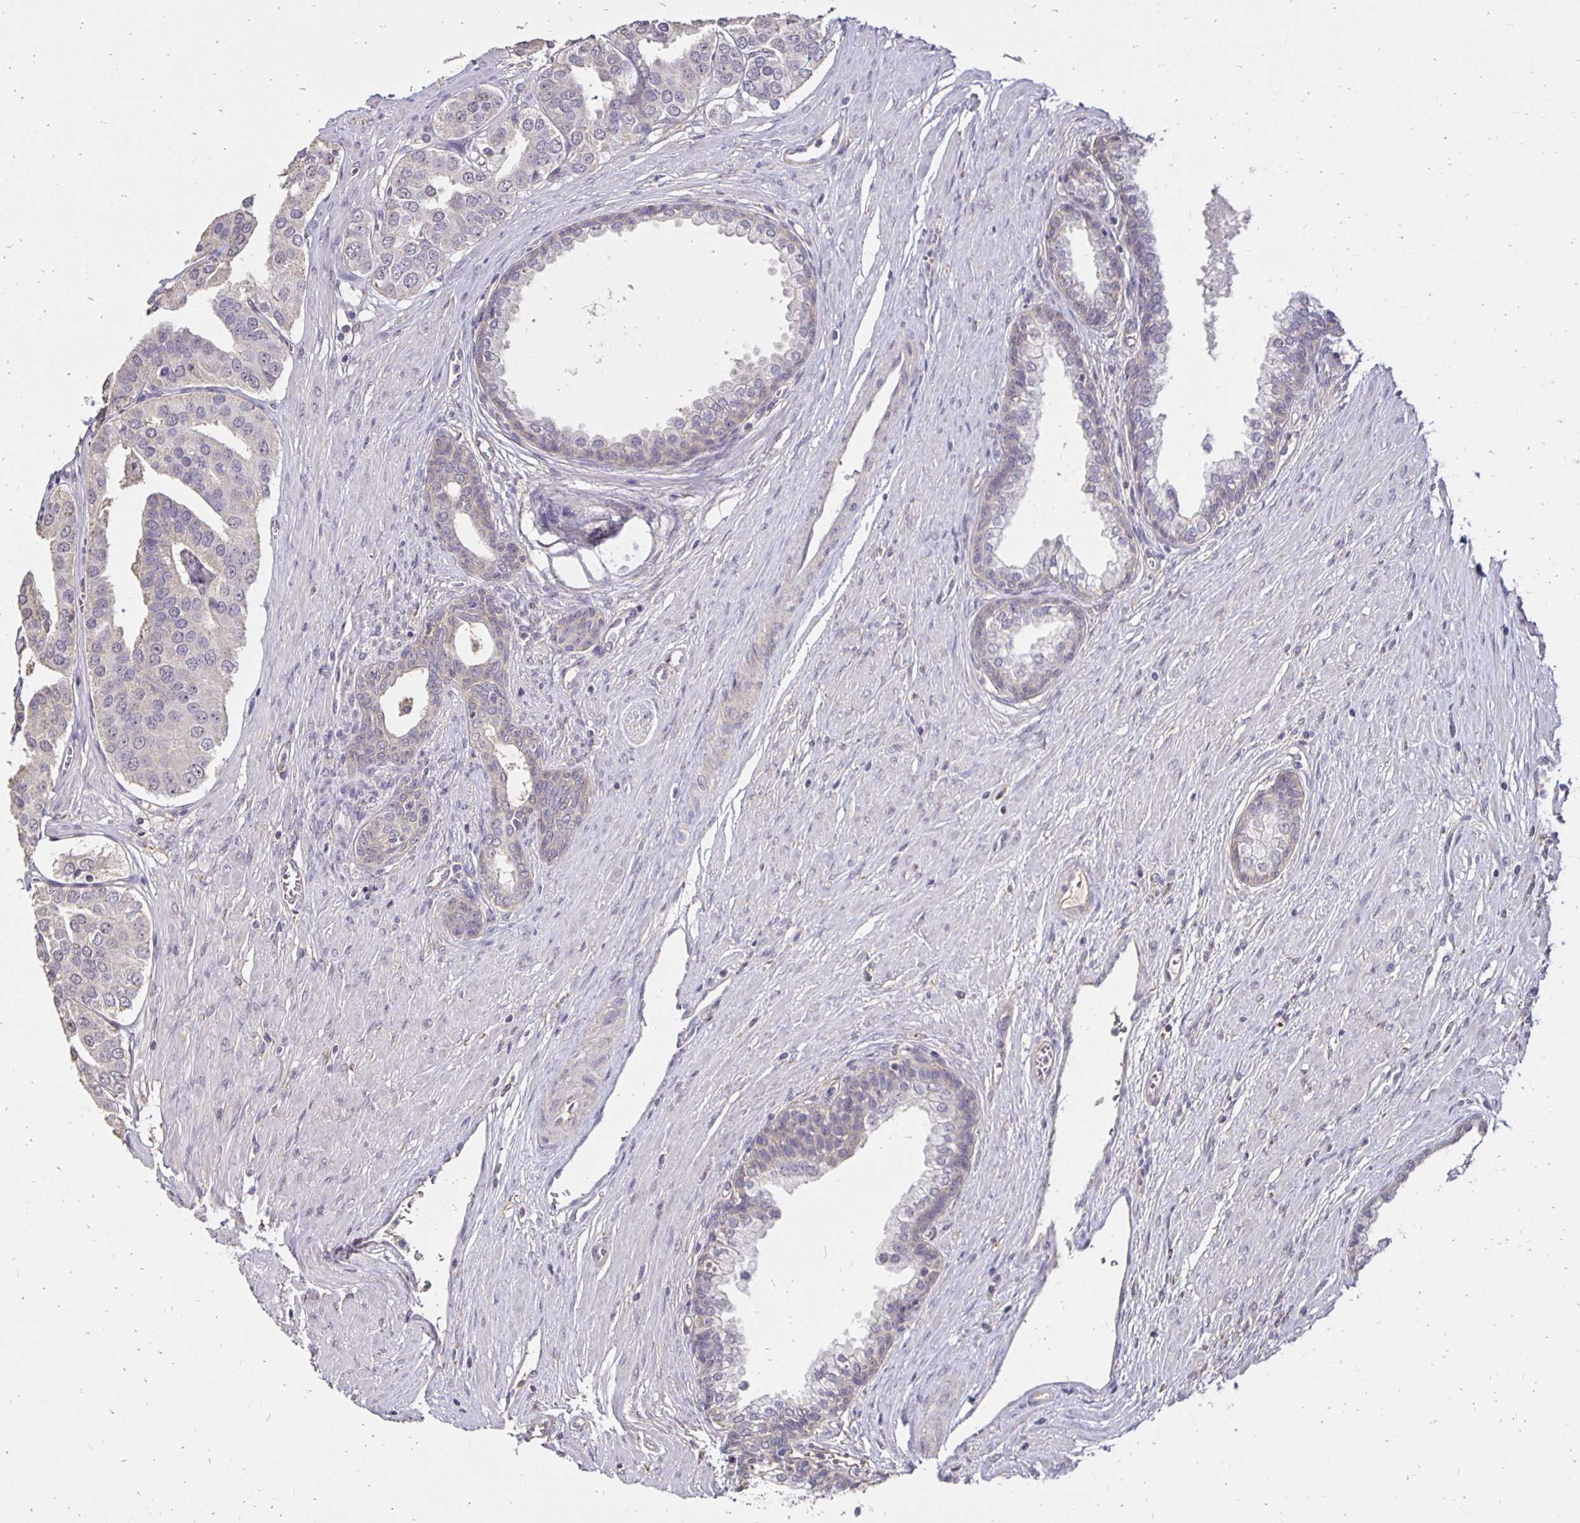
{"staining": {"intensity": "negative", "quantity": "none", "location": "none"}, "tissue": "prostate cancer", "cell_type": "Tumor cells", "image_type": "cancer", "snomed": [{"axis": "morphology", "description": "Adenocarcinoma, High grade"}, {"axis": "topography", "description": "Prostate"}], "caption": "DAB (3,3'-diaminobenzidine) immunohistochemical staining of prostate cancer shows no significant staining in tumor cells. Brightfield microscopy of IHC stained with DAB (3,3'-diaminobenzidine) (brown) and hematoxylin (blue), captured at high magnification.", "gene": "PNPLA3", "patient": {"sex": "male", "age": 58}}